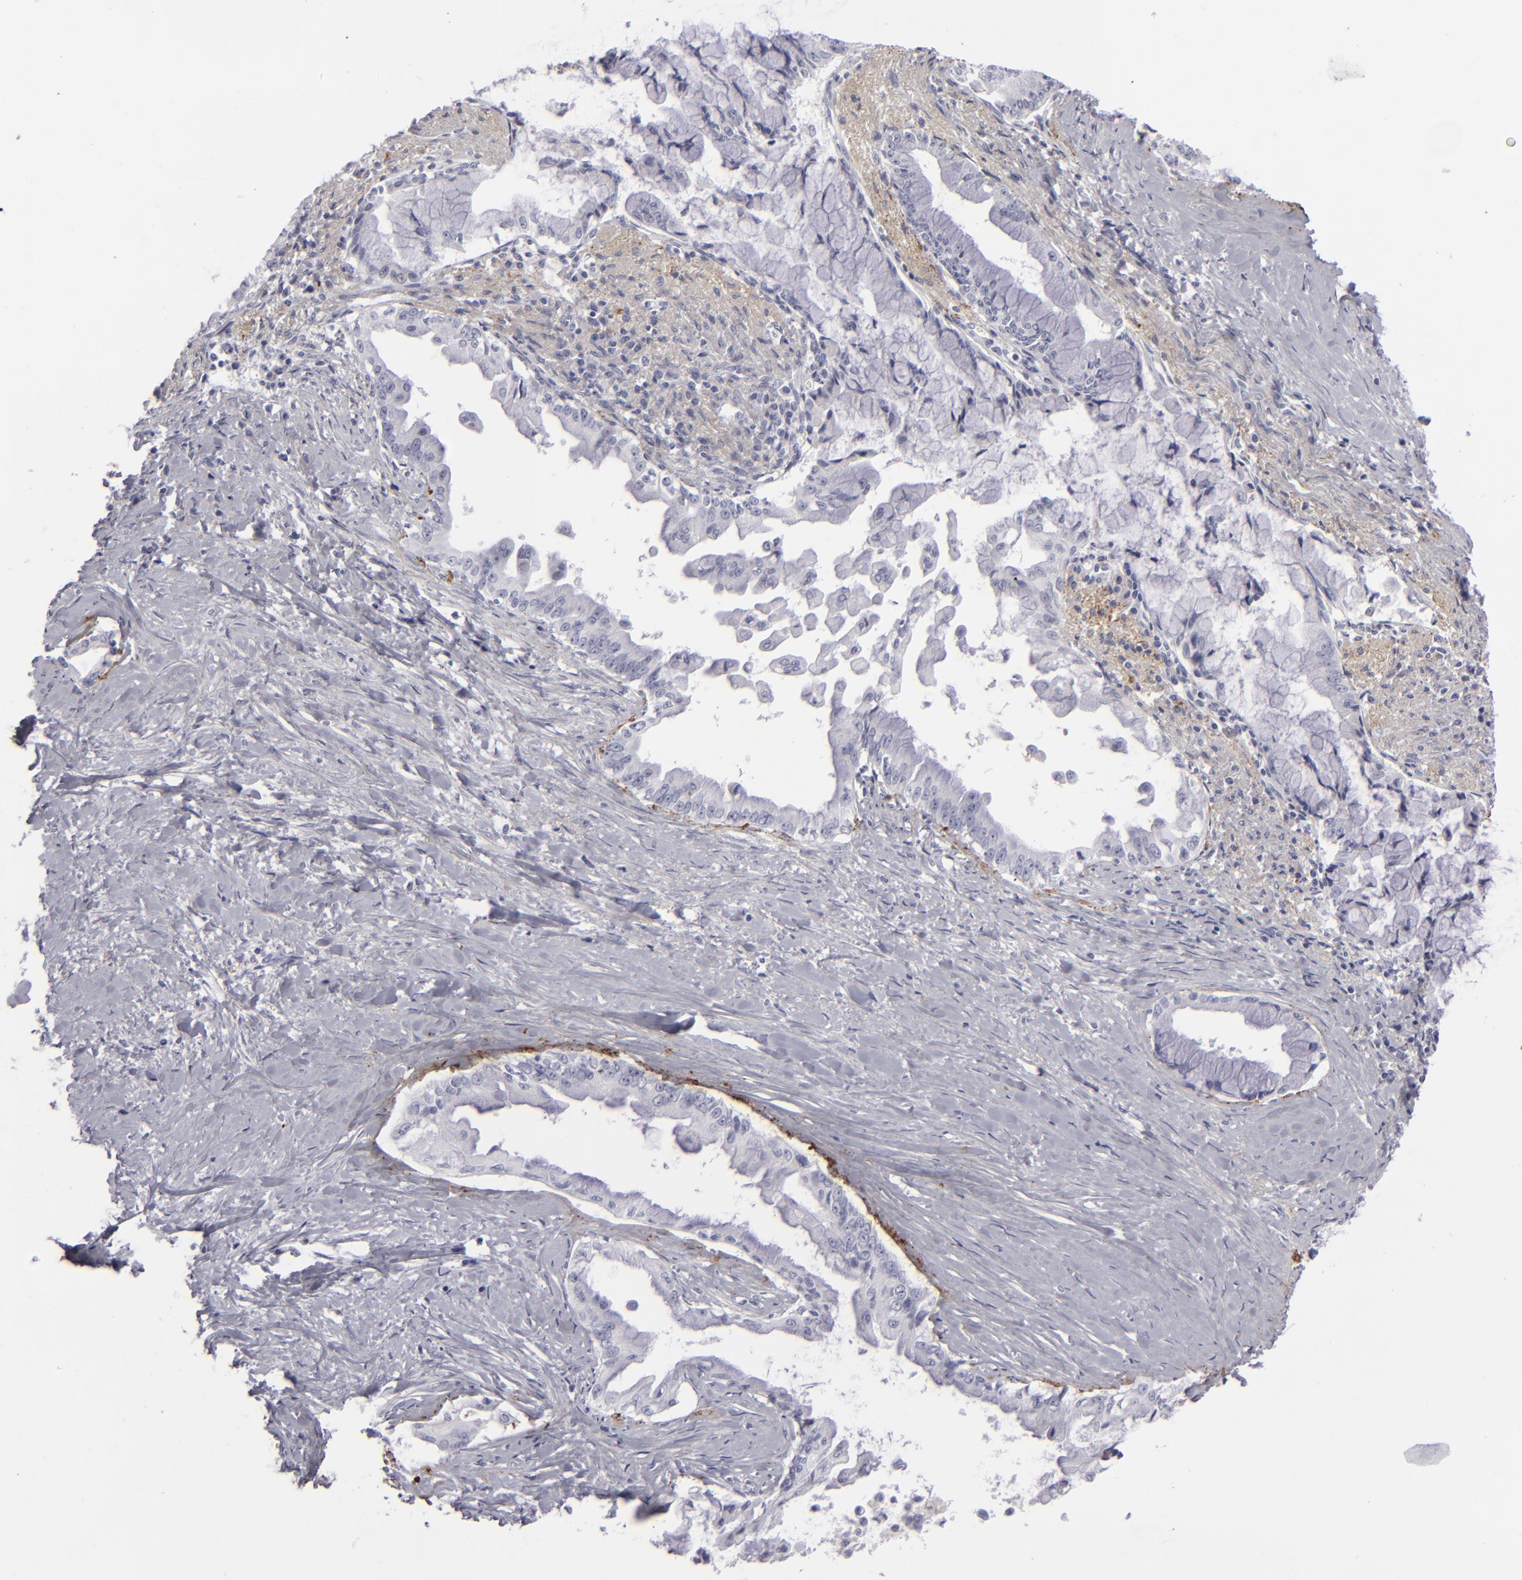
{"staining": {"intensity": "negative", "quantity": "none", "location": "none"}, "tissue": "pancreatic cancer", "cell_type": "Tumor cells", "image_type": "cancer", "snomed": [{"axis": "morphology", "description": "Adenocarcinoma, NOS"}, {"axis": "topography", "description": "Pancreas"}], "caption": "Pancreatic cancer (adenocarcinoma) was stained to show a protein in brown. There is no significant positivity in tumor cells. (DAB immunohistochemistry (IHC), high magnification).", "gene": "C9", "patient": {"sex": "male", "age": 59}}